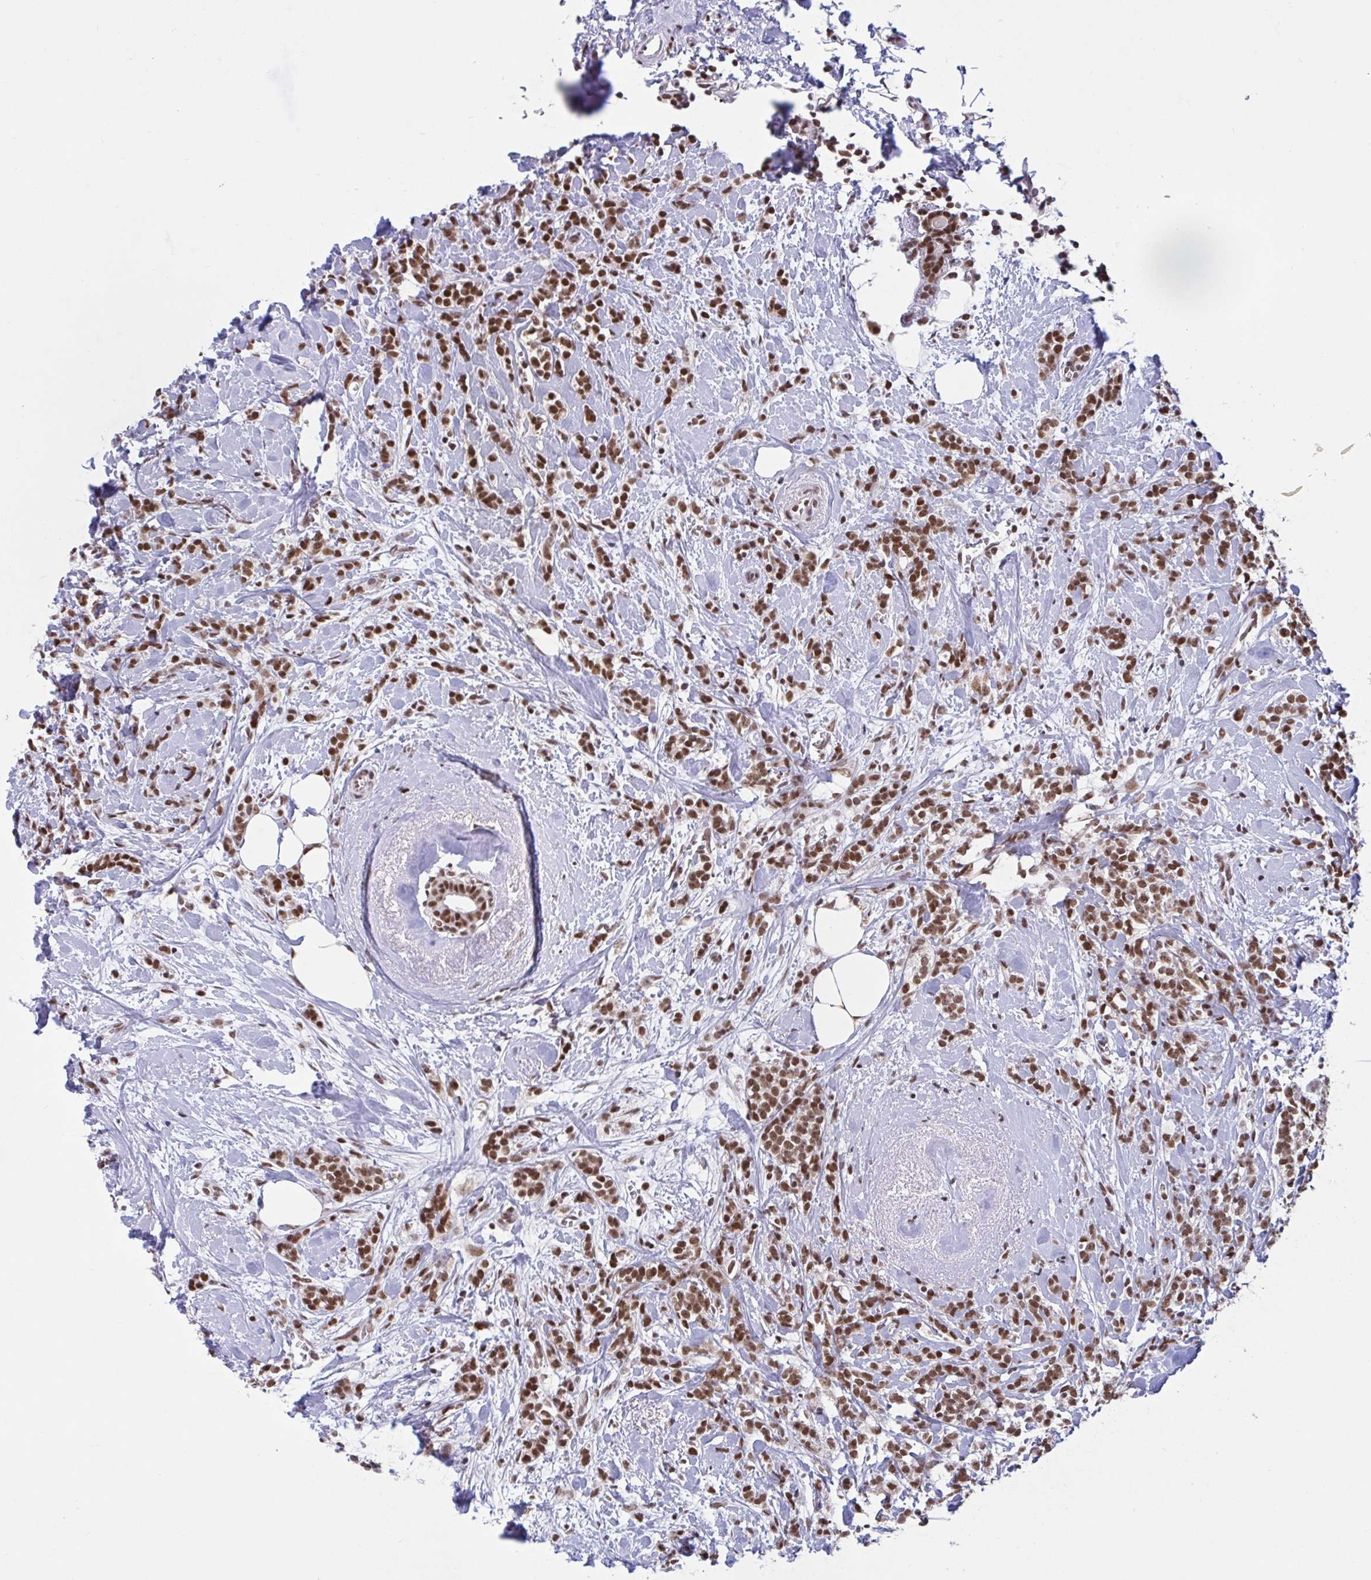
{"staining": {"intensity": "moderate", "quantity": ">75%", "location": "nuclear"}, "tissue": "breast cancer", "cell_type": "Tumor cells", "image_type": "cancer", "snomed": [{"axis": "morphology", "description": "Lobular carcinoma"}, {"axis": "topography", "description": "Breast"}], "caption": "Lobular carcinoma (breast) was stained to show a protein in brown. There is medium levels of moderate nuclear expression in about >75% of tumor cells.", "gene": "PHF10", "patient": {"sex": "female", "age": 59}}